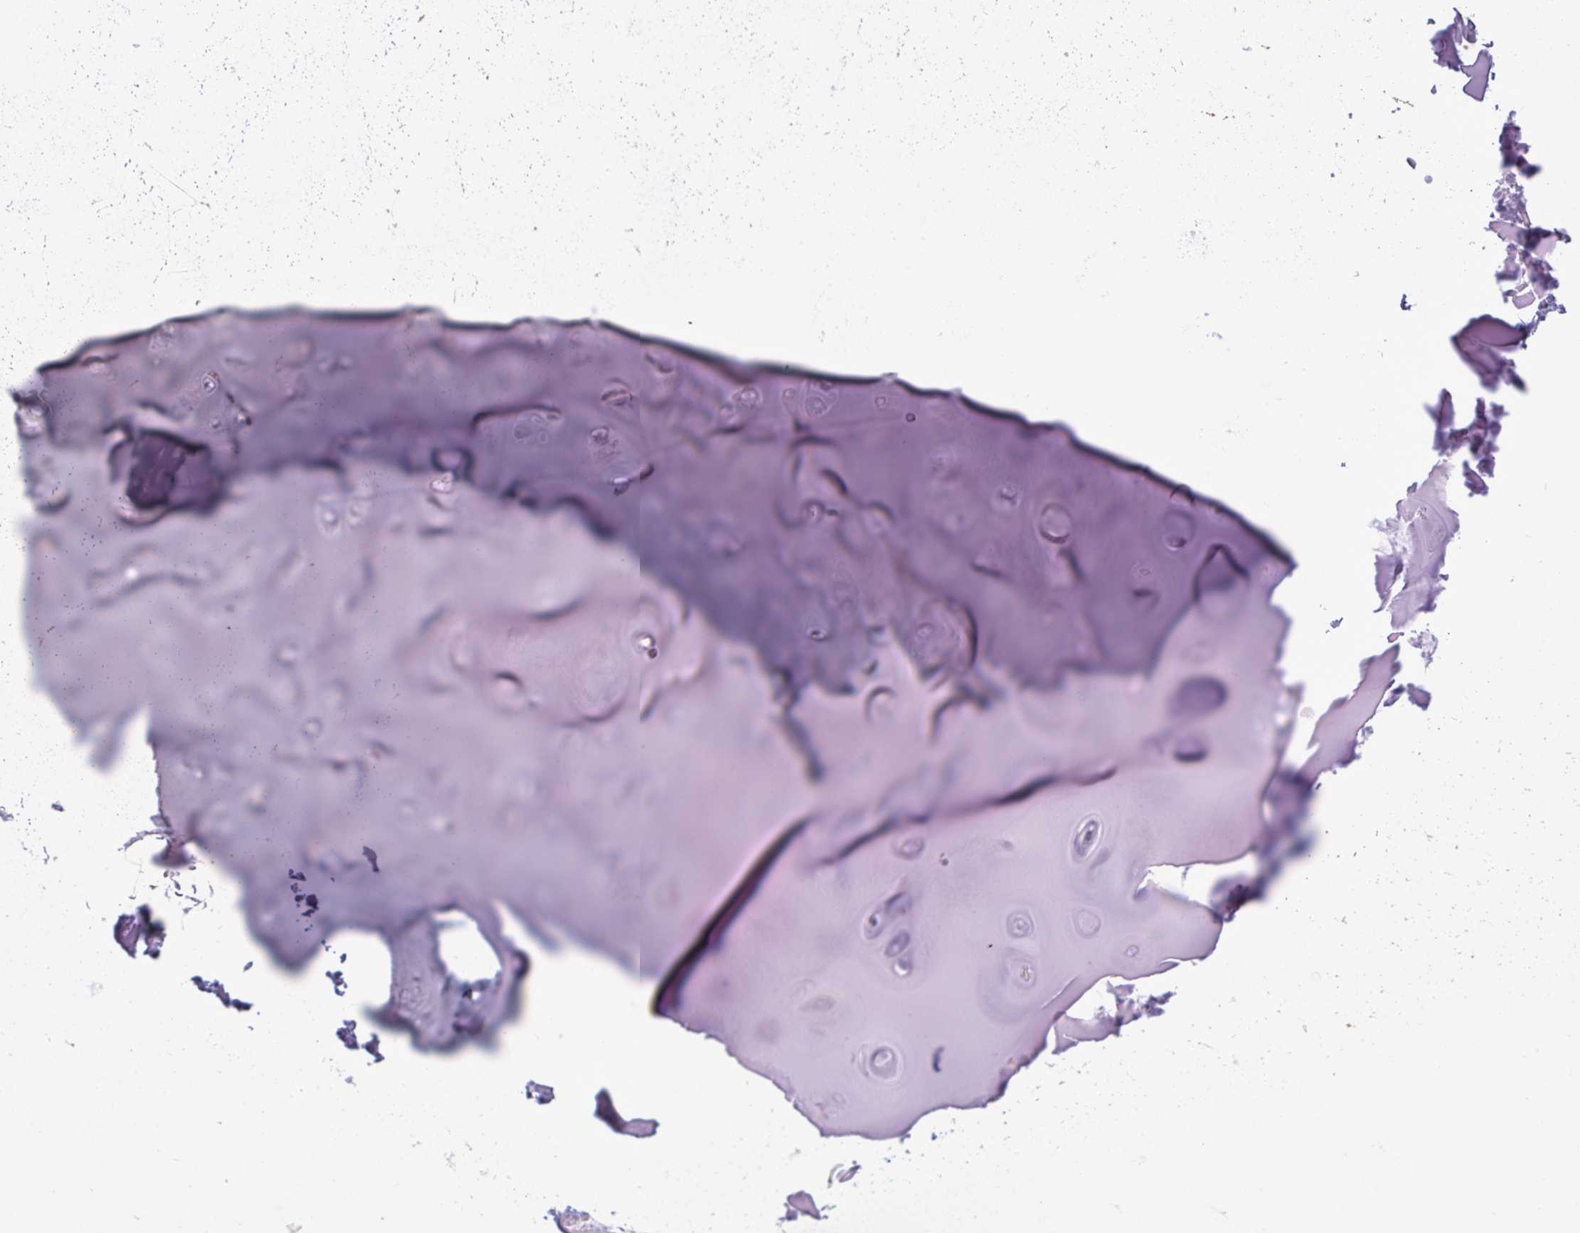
{"staining": {"intensity": "negative", "quantity": "none", "location": "none"}, "tissue": "soft tissue", "cell_type": "Chondrocytes", "image_type": "normal", "snomed": [{"axis": "morphology", "description": "Normal tissue, NOS"}, {"axis": "topography", "description": "Cartilage tissue"}], "caption": "There is no significant expression in chondrocytes of soft tissue.", "gene": "RPS16", "patient": {"sex": "male", "age": 57}}